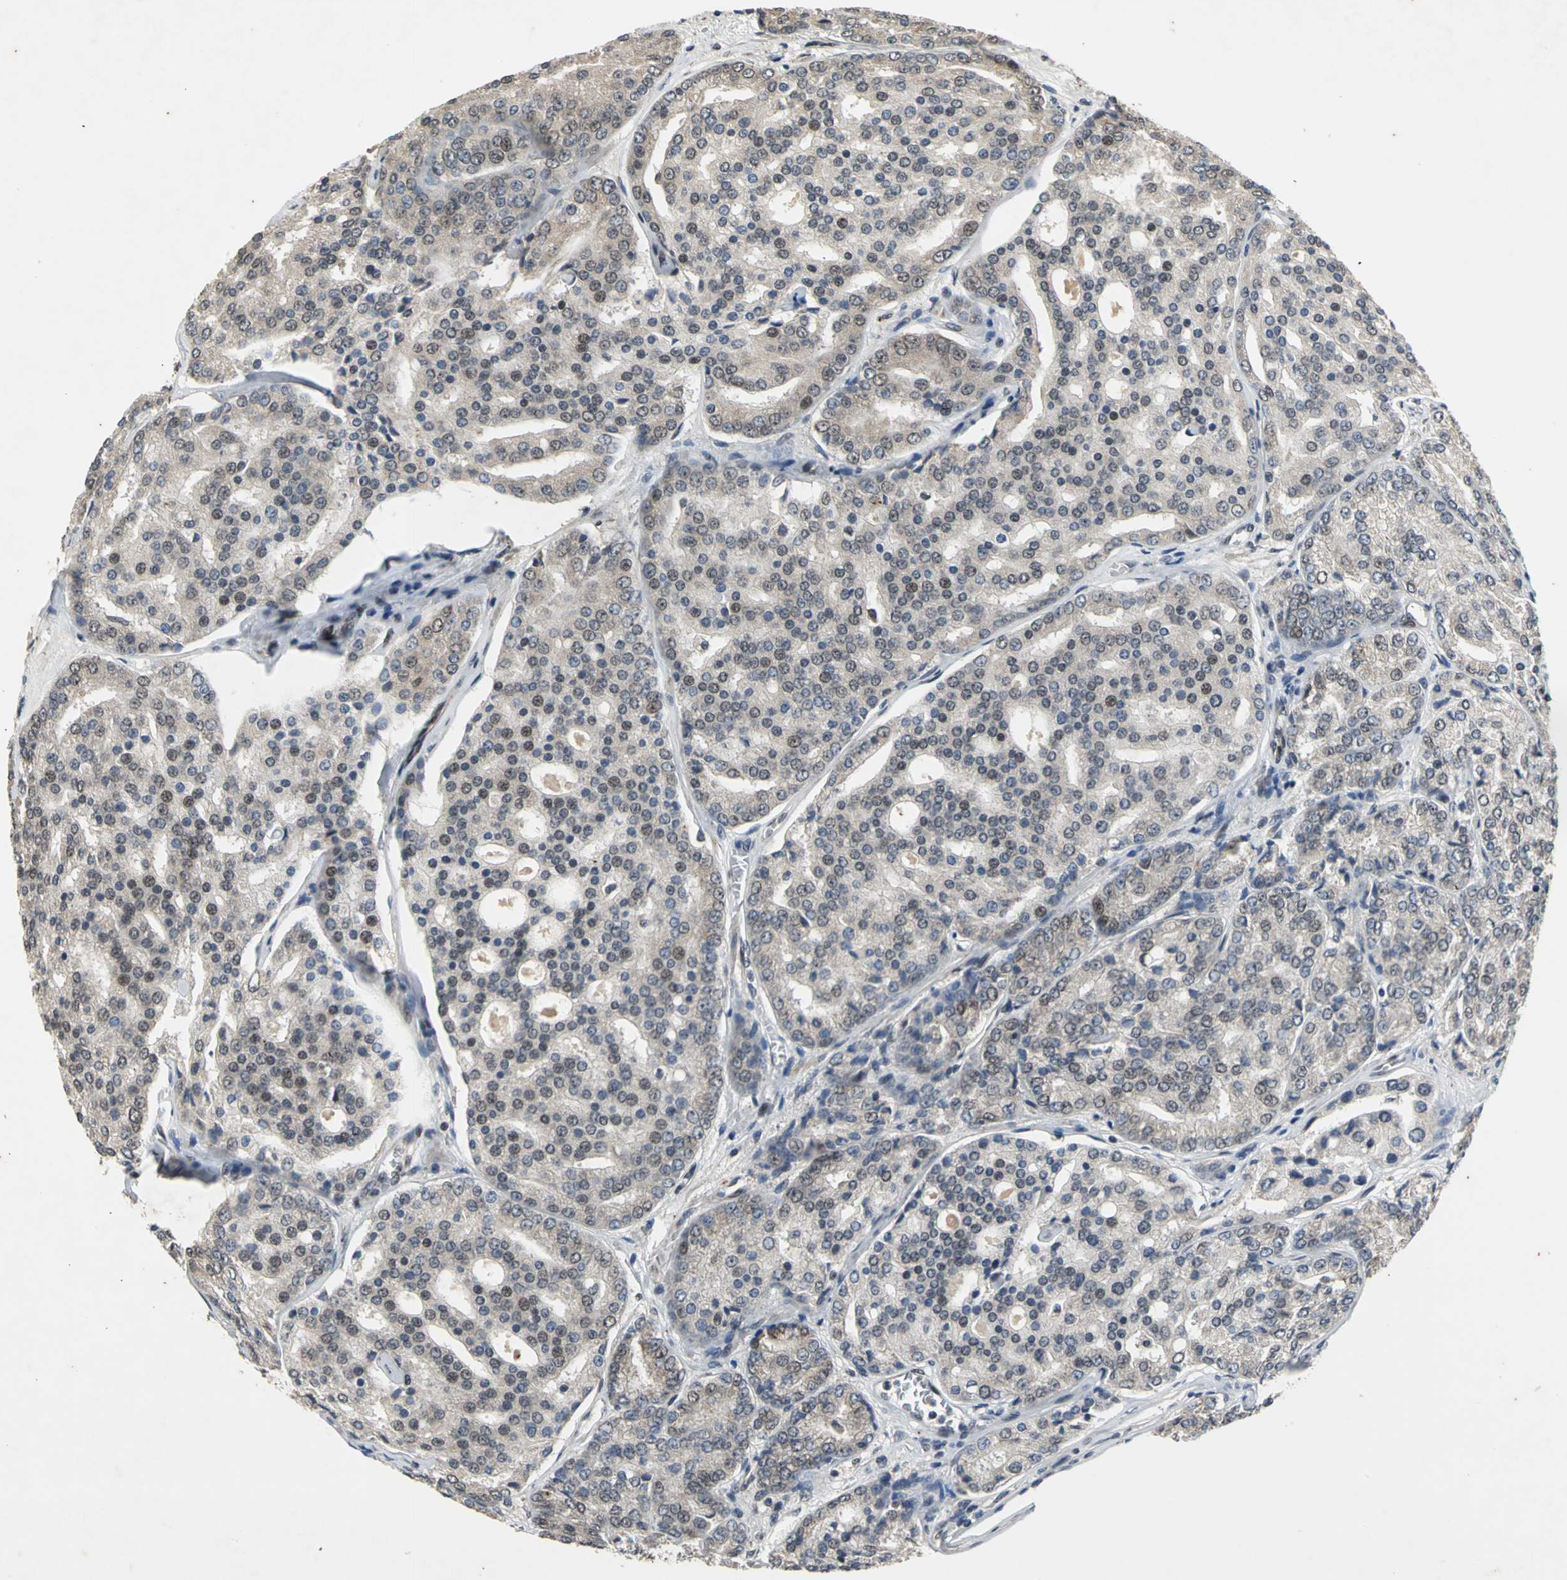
{"staining": {"intensity": "weak", "quantity": "<25%", "location": "cytoplasmic/membranous"}, "tissue": "prostate cancer", "cell_type": "Tumor cells", "image_type": "cancer", "snomed": [{"axis": "morphology", "description": "Adenocarcinoma, High grade"}, {"axis": "topography", "description": "Prostate"}], "caption": "Tumor cells are negative for brown protein staining in prostate cancer (high-grade adenocarcinoma). (DAB (3,3'-diaminobenzidine) IHC visualized using brightfield microscopy, high magnification).", "gene": "NOTCH3", "patient": {"sex": "male", "age": 64}}